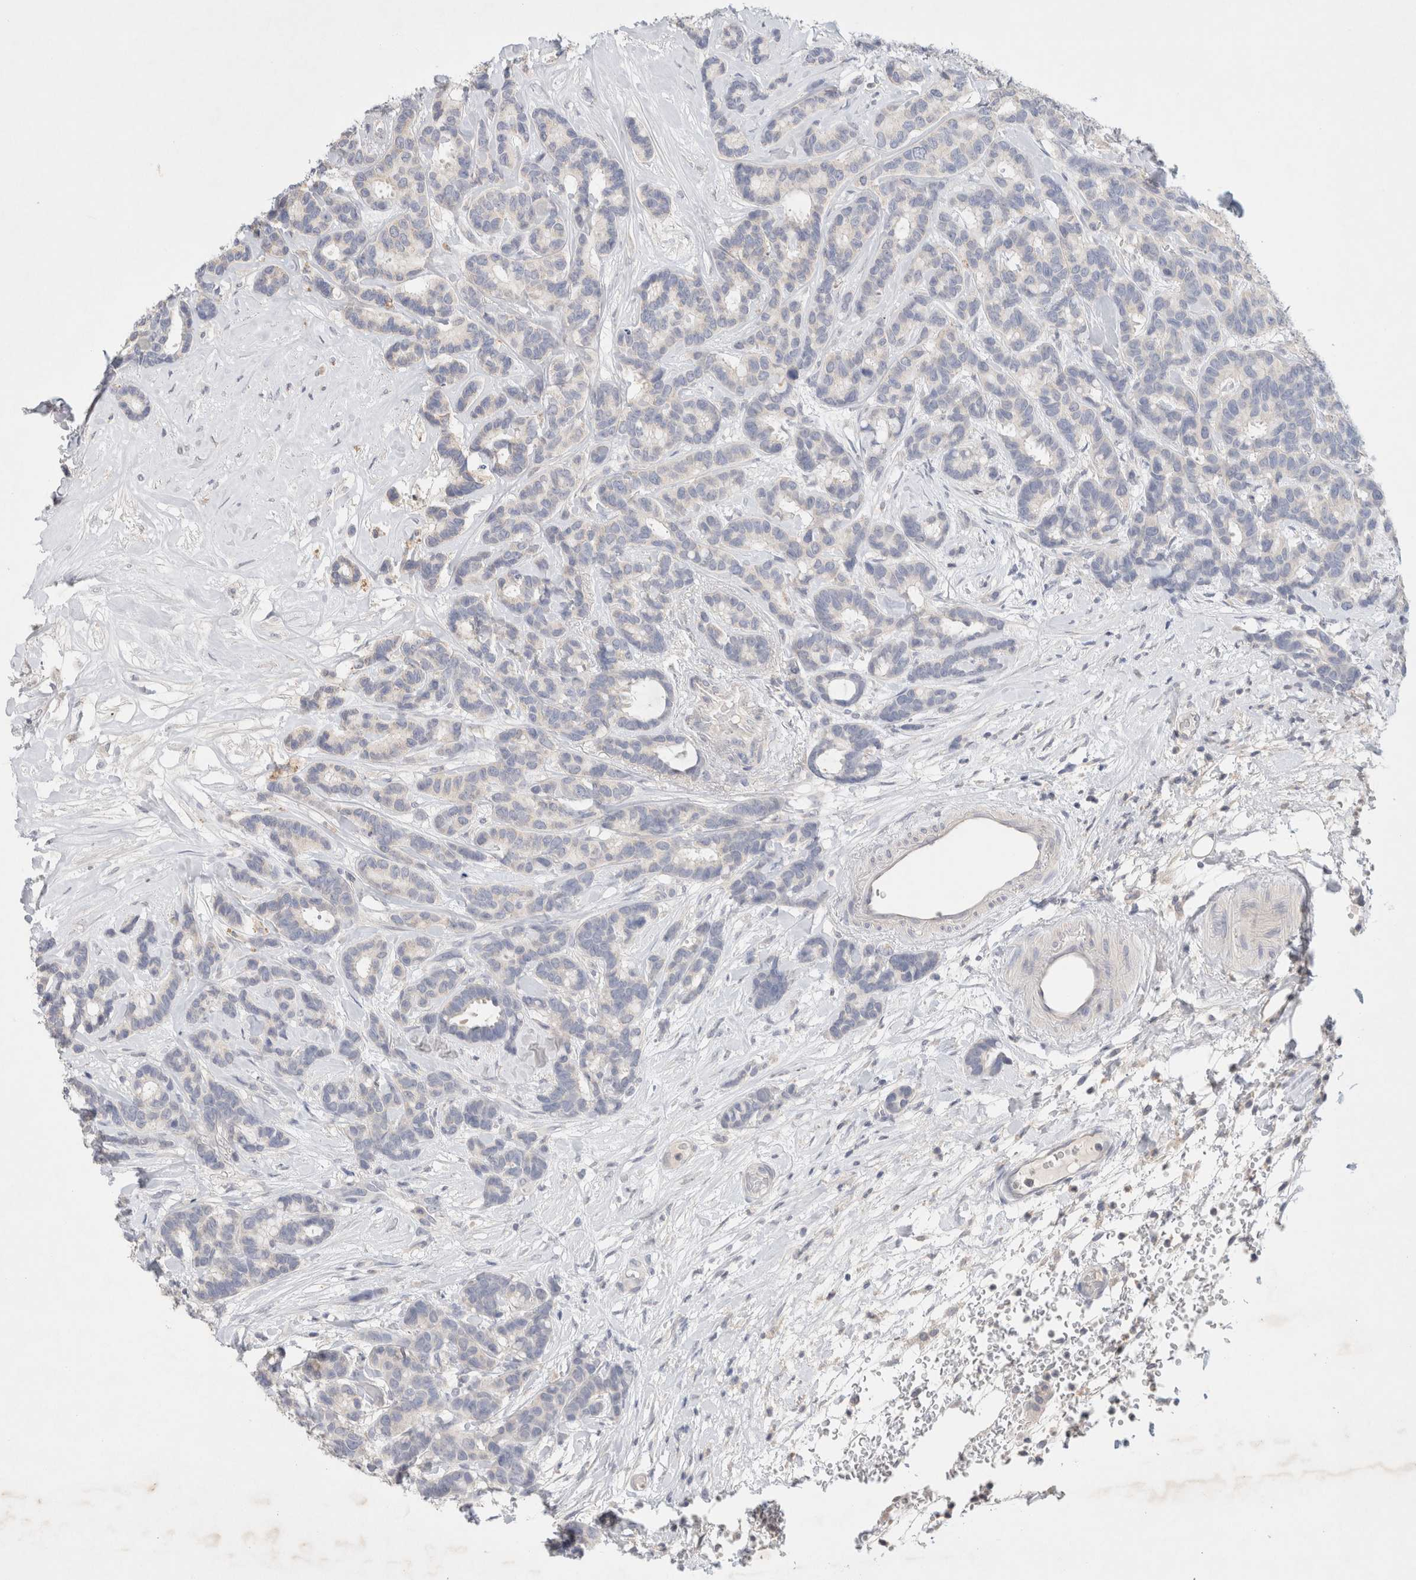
{"staining": {"intensity": "negative", "quantity": "none", "location": "none"}, "tissue": "breast cancer", "cell_type": "Tumor cells", "image_type": "cancer", "snomed": [{"axis": "morphology", "description": "Duct carcinoma"}, {"axis": "topography", "description": "Breast"}], "caption": "An IHC photomicrograph of breast intraductal carcinoma is shown. There is no staining in tumor cells of breast intraductal carcinoma.", "gene": "MPP2", "patient": {"sex": "female", "age": 87}}